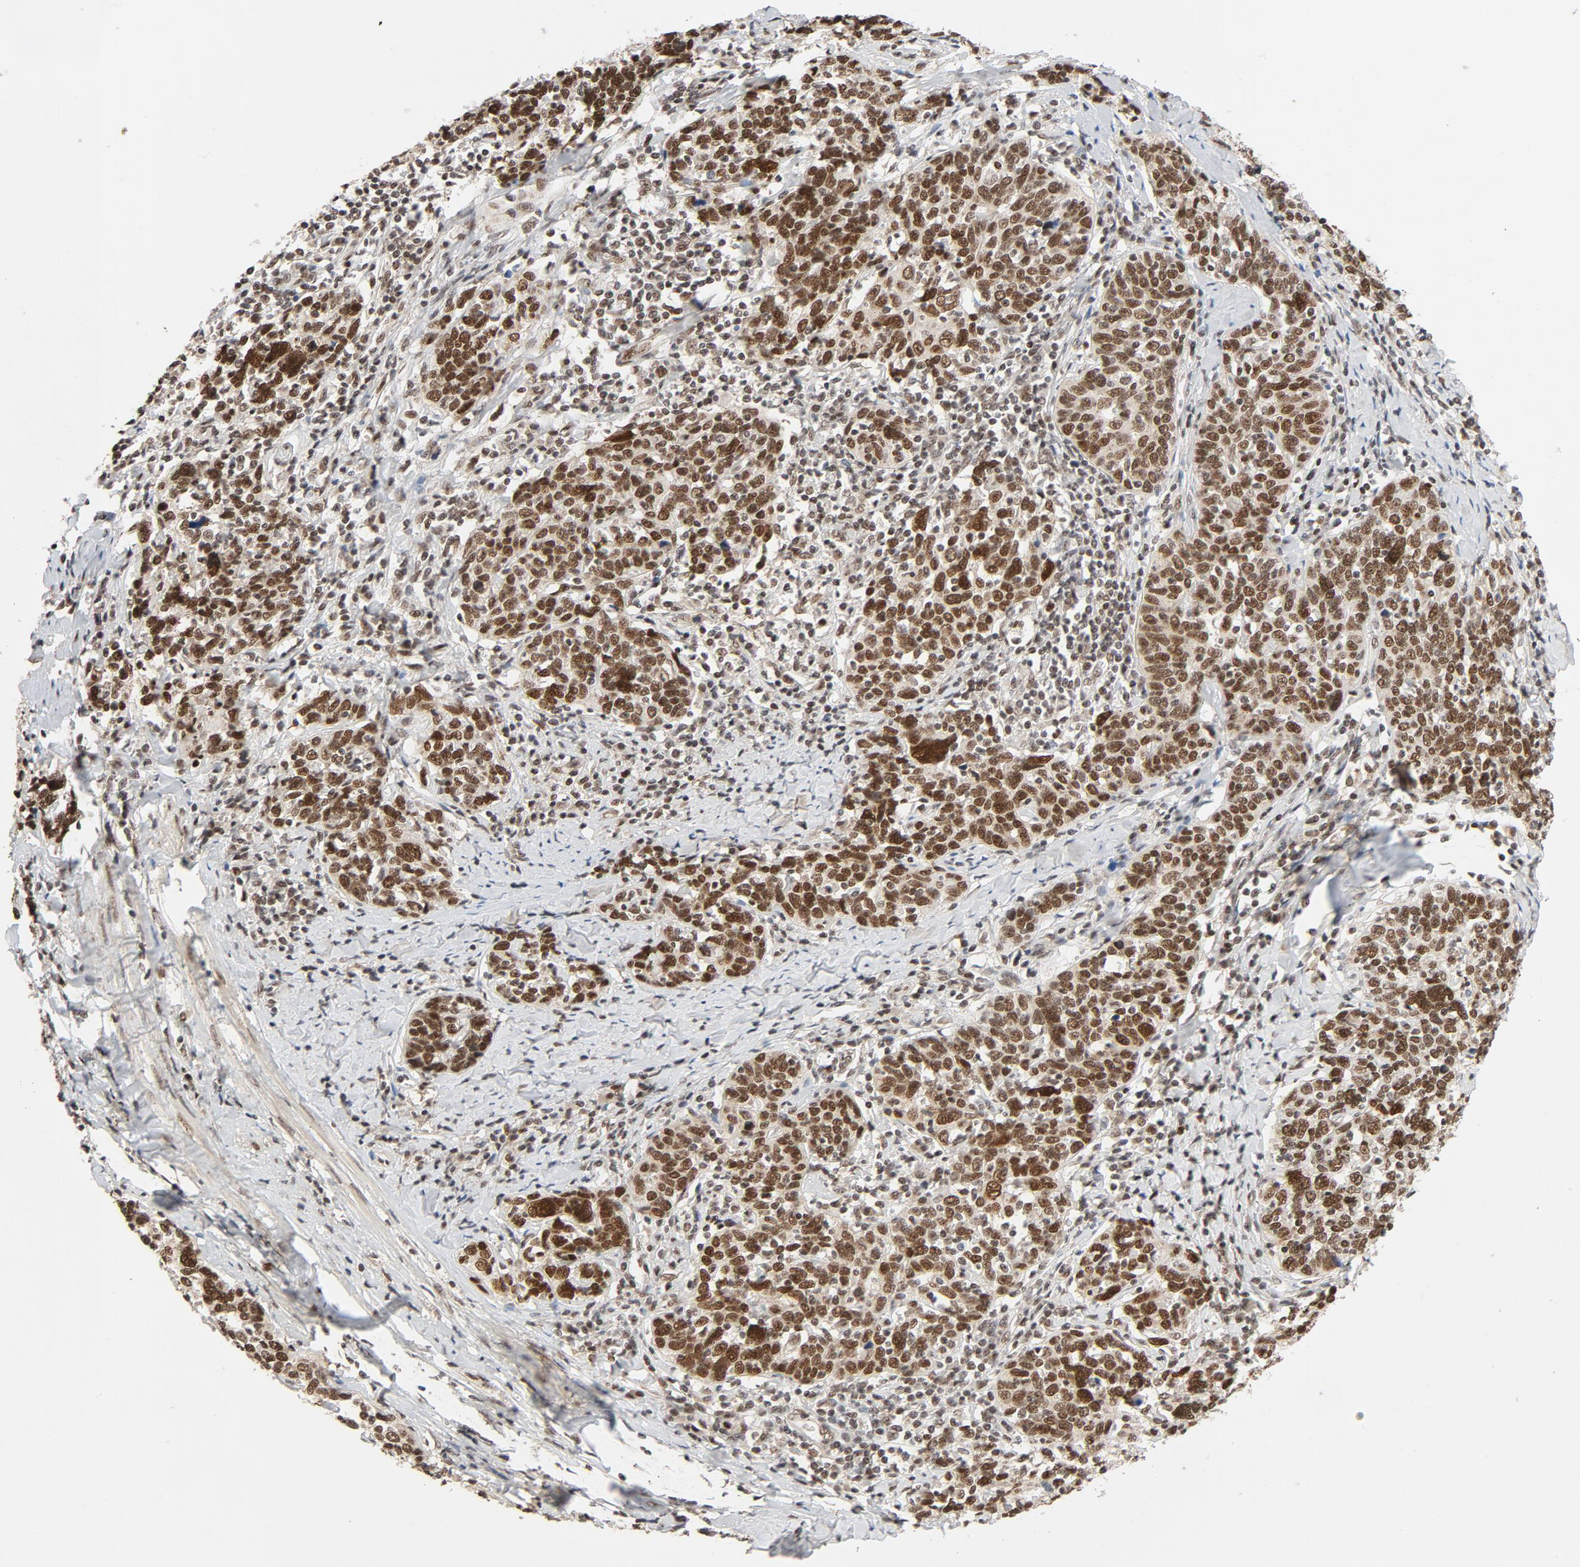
{"staining": {"intensity": "strong", "quantity": ">75%", "location": "nuclear"}, "tissue": "cervical cancer", "cell_type": "Tumor cells", "image_type": "cancer", "snomed": [{"axis": "morphology", "description": "Squamous cell carcinoma, NOS"}, {"axis": "topography", "description": "Cervix"}], "caption": "Cervical cancer tissue shows strong nuclear expression in approximately >75% of tumor cells", "gene": "SMARCD1", "patient": {"sex": "female", "age": 41}}